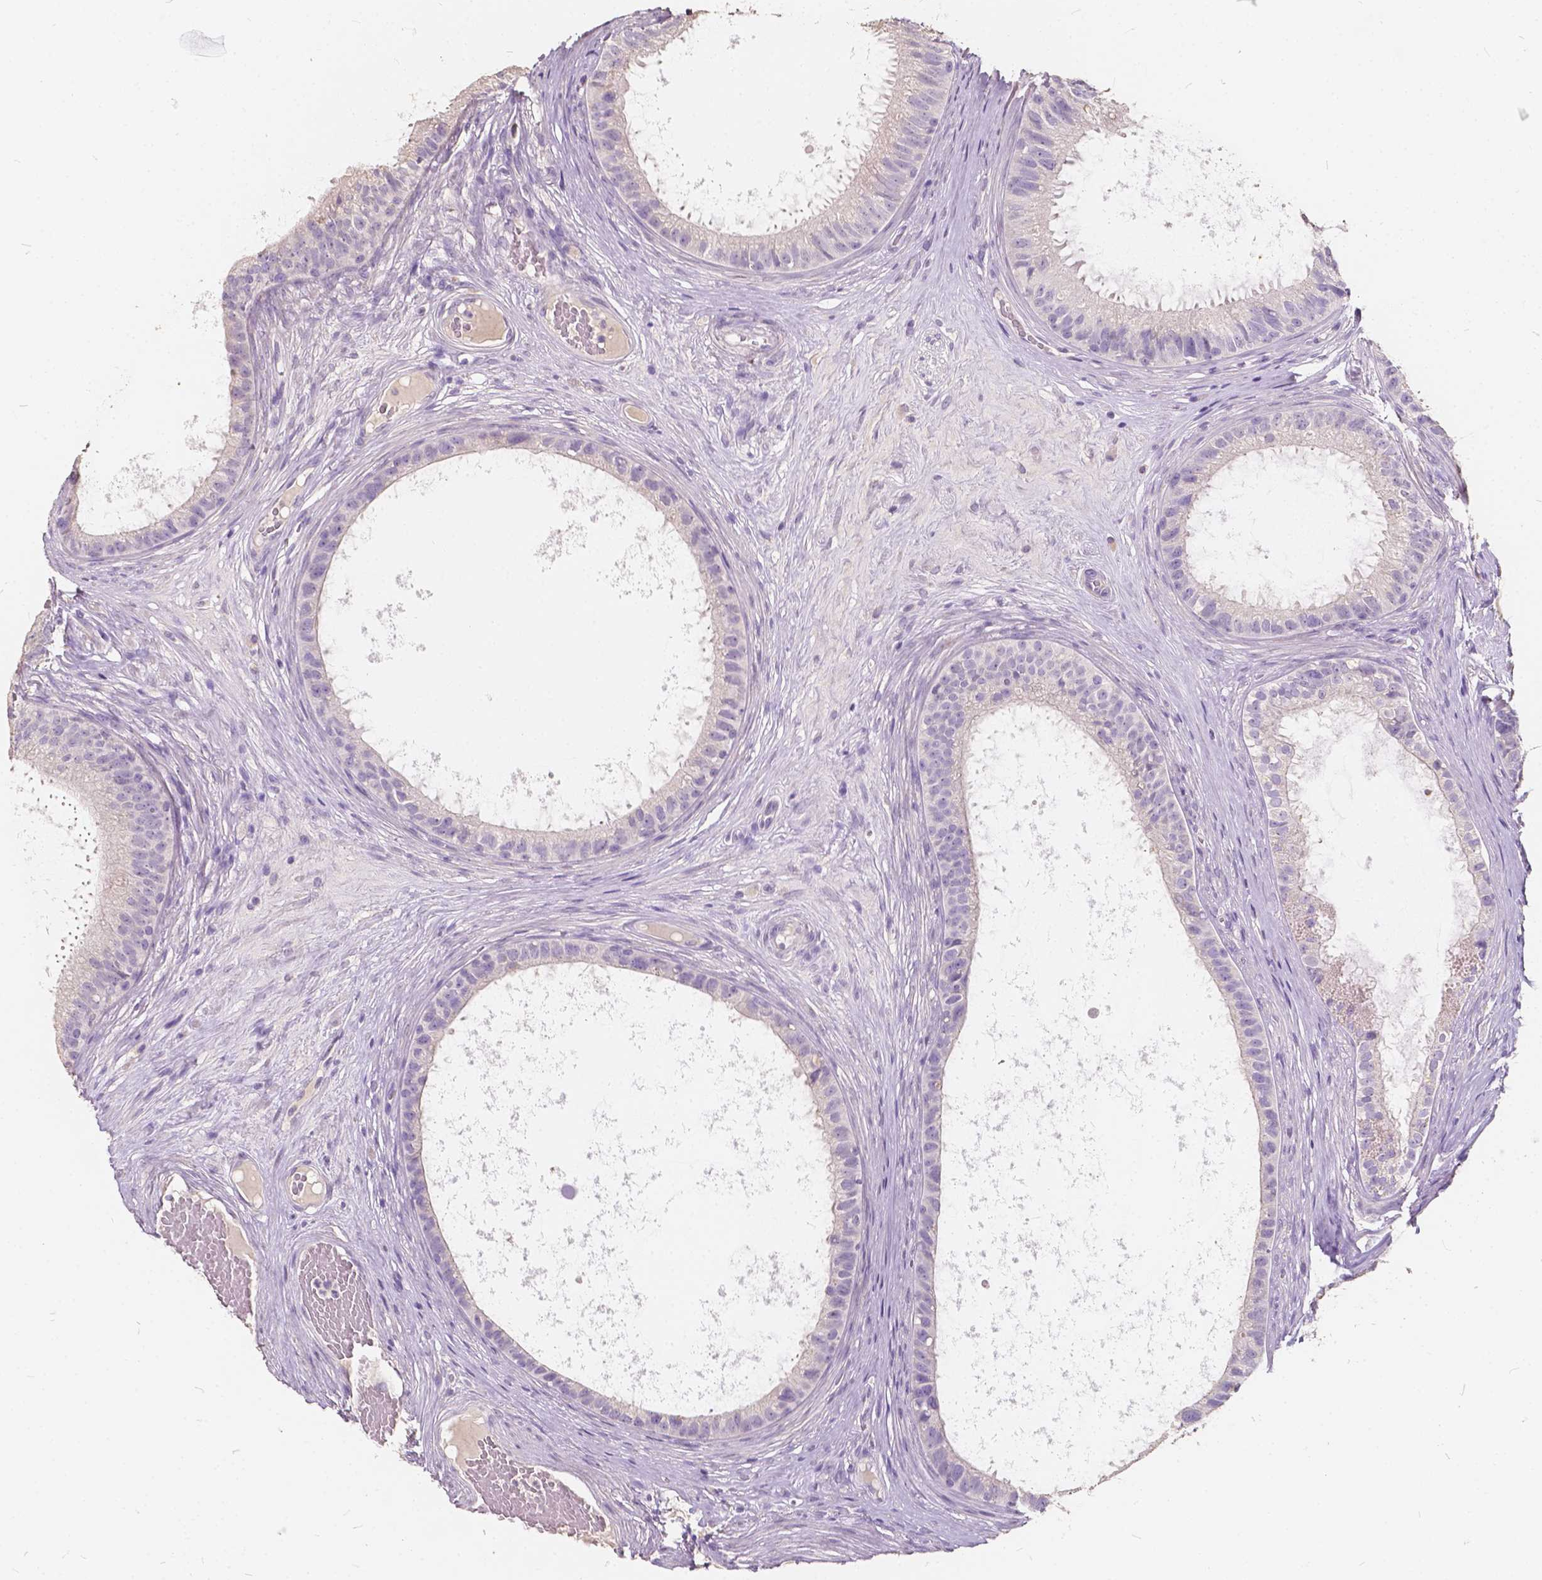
{"staining": {"intensity": "negative", "quantity": "none", "location": "none"}, "tissue": "epididymis", "cell_type": "Glandular cells", "image_type": "normal", "snomed": [{"axis": "morphology", "description": "Normal tissue, NOS"}, {"axis": "topography", "description": "Epididymis"}], "caption": "Epididymis stained for a protein using immunohistochemistry reveals no expression glandular cells.", "gene": "SLC7A8", "patient": {"sex": "male", "age": 59}}